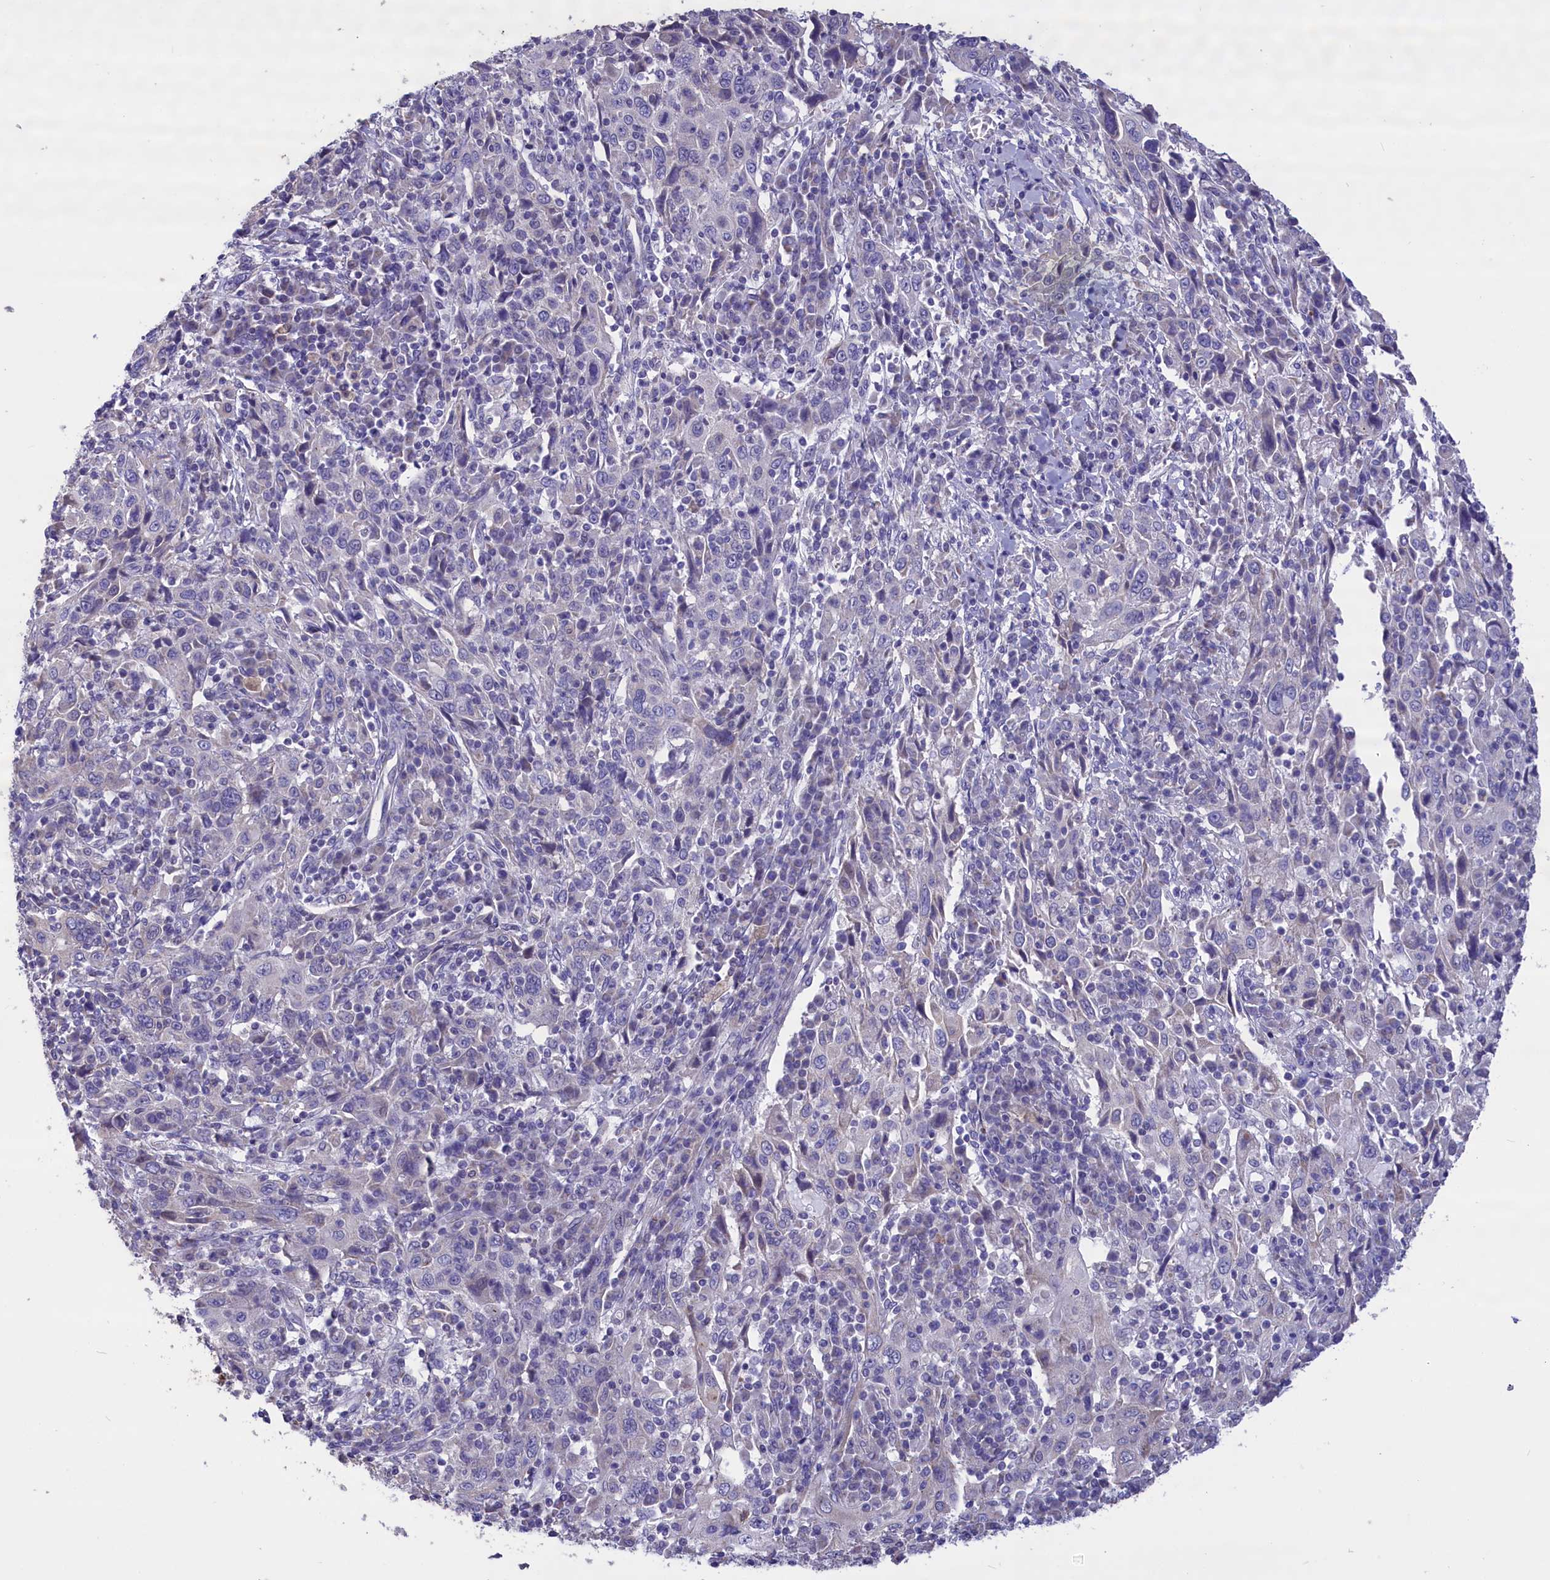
{"staining": {"intensity": "negative", "quantity": "none", "location": "none"}, "tissue": "cervical cancer", "cell_type": "Tumor cells", "image_type": "cancer", "snomed": [{"axis": "morphology", "description": "Squamous cell carcinoma, NOS"}, {"axis": "topography", "description": "Cervix"}], "caption": "Immunohistochemistry (IHC) of human cervical cancer (squamous cell carcinoma) reveals no staining in tumor cells.", "gene": "CYP2U1", "patient": {"sex": "female", "age": 46}}